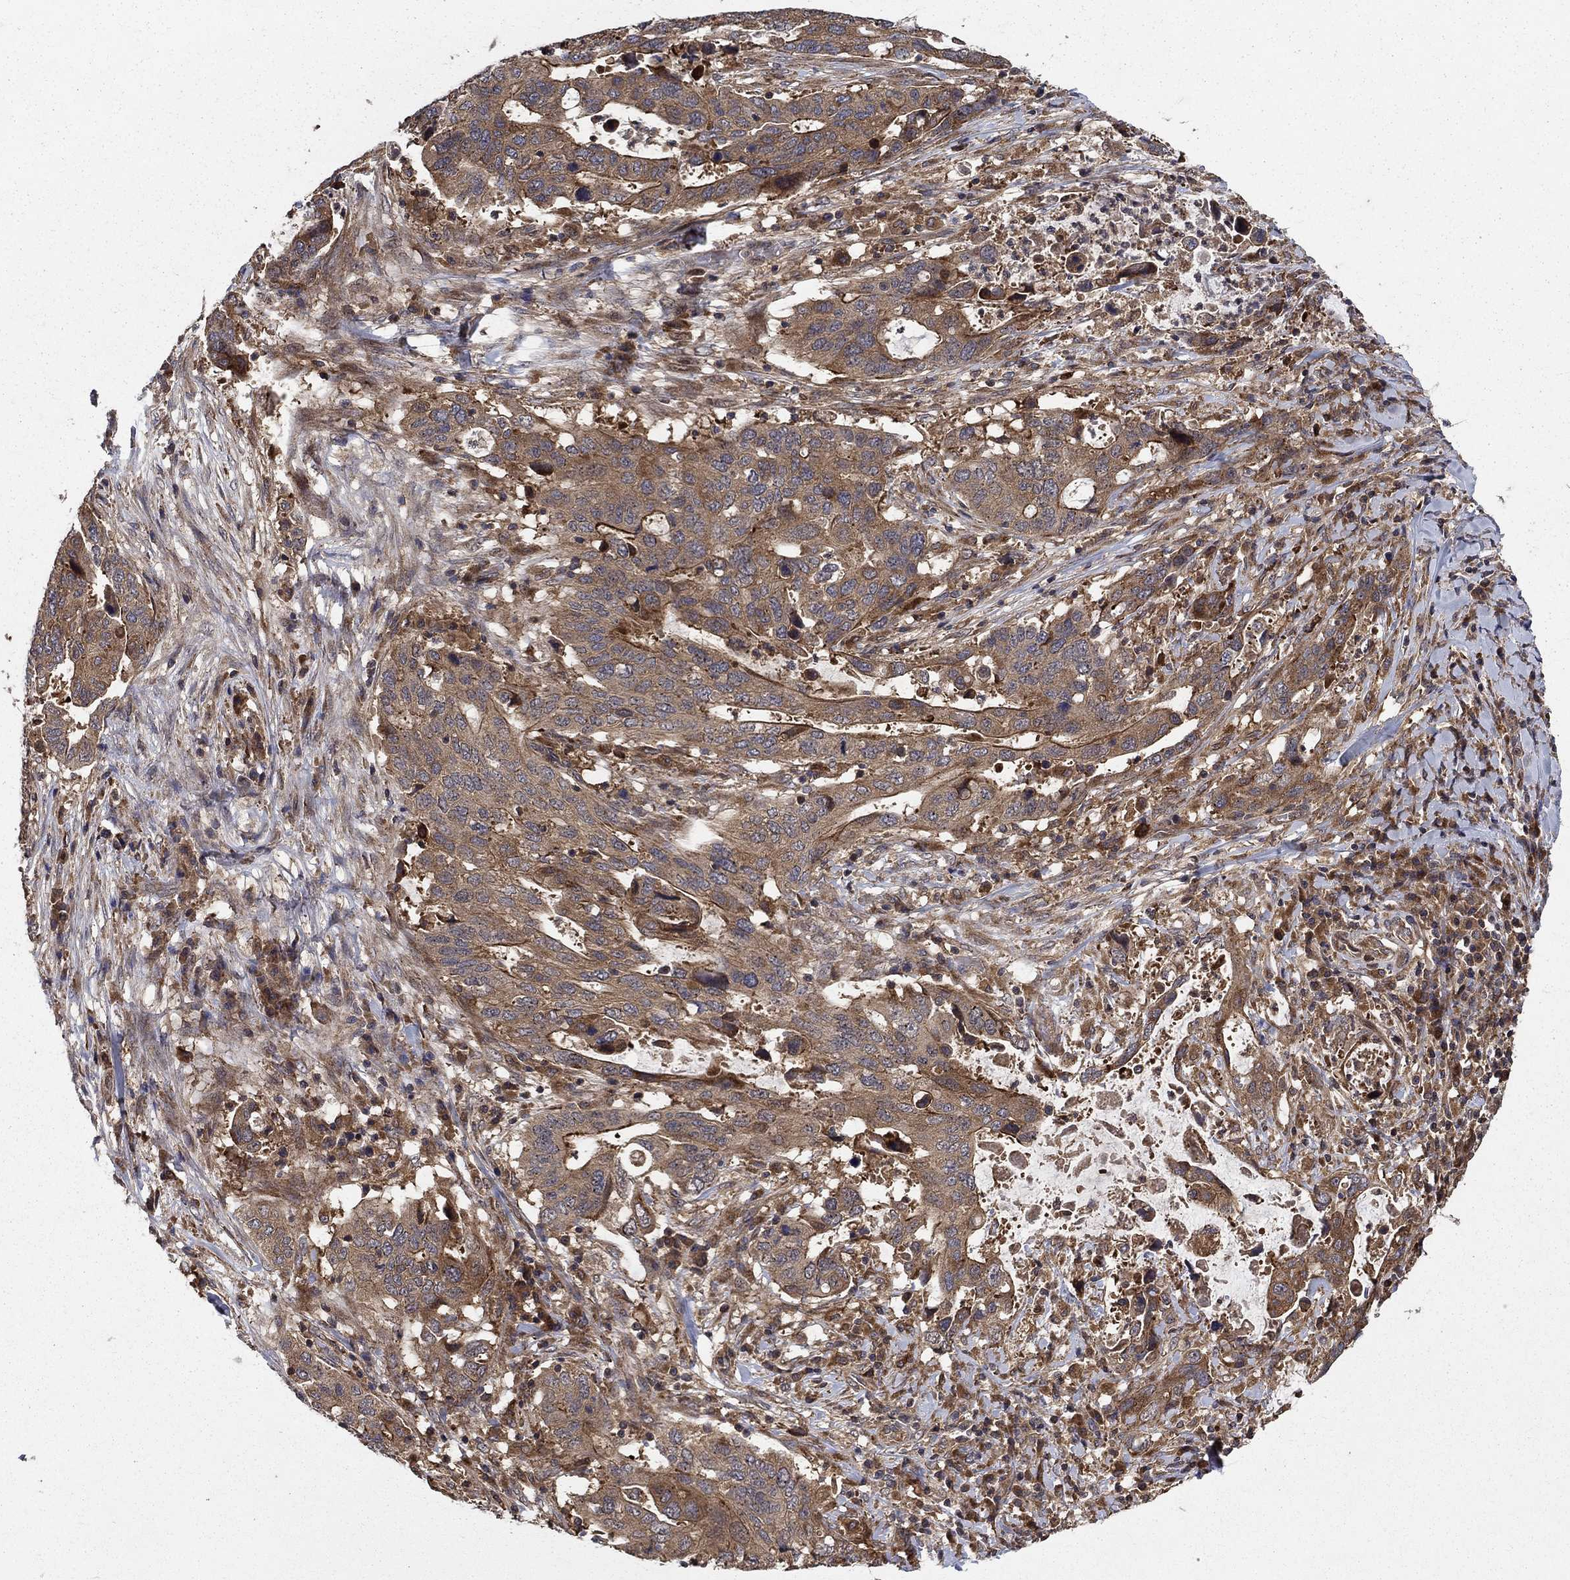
{"staining": {"intensity": "strong", "quantity": "25%-75%", "location": "cytoplasmic/membranous"}, "tissue": "stomach cancer", "cell_type": "Tumor cells", "image_type": "cancer", "snomed": [{"axis": "morphology", "description": "Adenocarcinoma, NOS"}, {"axis": "topography", "description": "Stomach"}], "caption": "An image of human adenocarcinoma (stomach) stained for a protein exhibits strong cytoplasmic/membranous brown staining in tumor cells. The protein of interest is shown in brown color, while the nuclei are stained blue.", "gene": "BABAM2", "patient": {"sex": "male", "age": 54}}